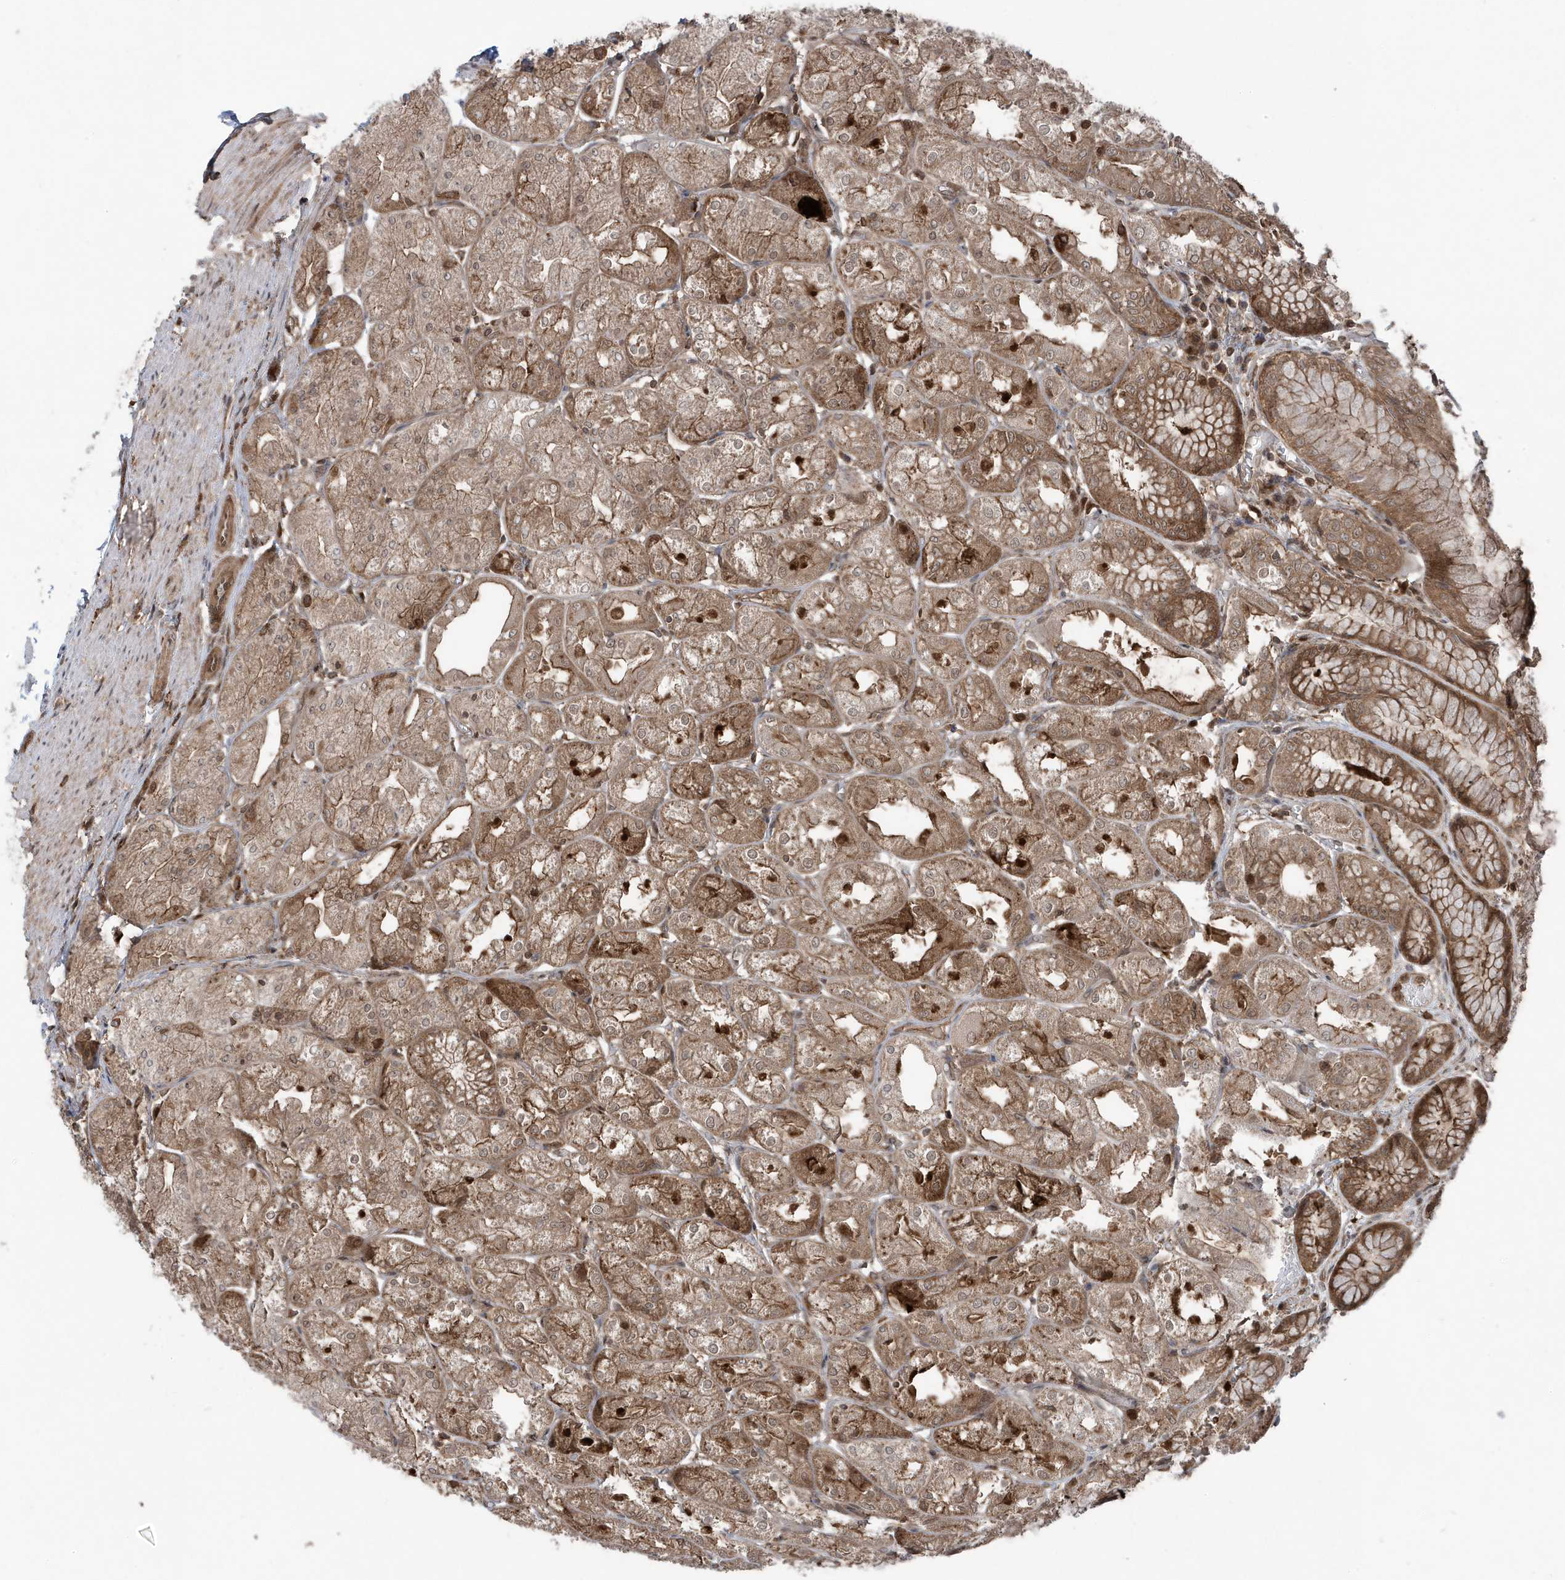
{"staining": {"intensity": "moderate", "quantity": ">75%", "location": "cytoplasmic/membranous,nuclear"}, "tissue": "stomach", "cell_type": "Glandular cells", "image_type": "normal", "snomed": [{"axis": "morphology", "description": "Normal tissue, NOS"}, {"axis": "topography", "description": "Stomach, upper"}], "caption": "Glandular cells reveal medium levels of moderate cytoplasmic/membranous,nuclear staining in approximately >75% of cells in benign stomach.", "gene": "MAPK1IP1L", "patient": {"sex": "male", "age": 72}}